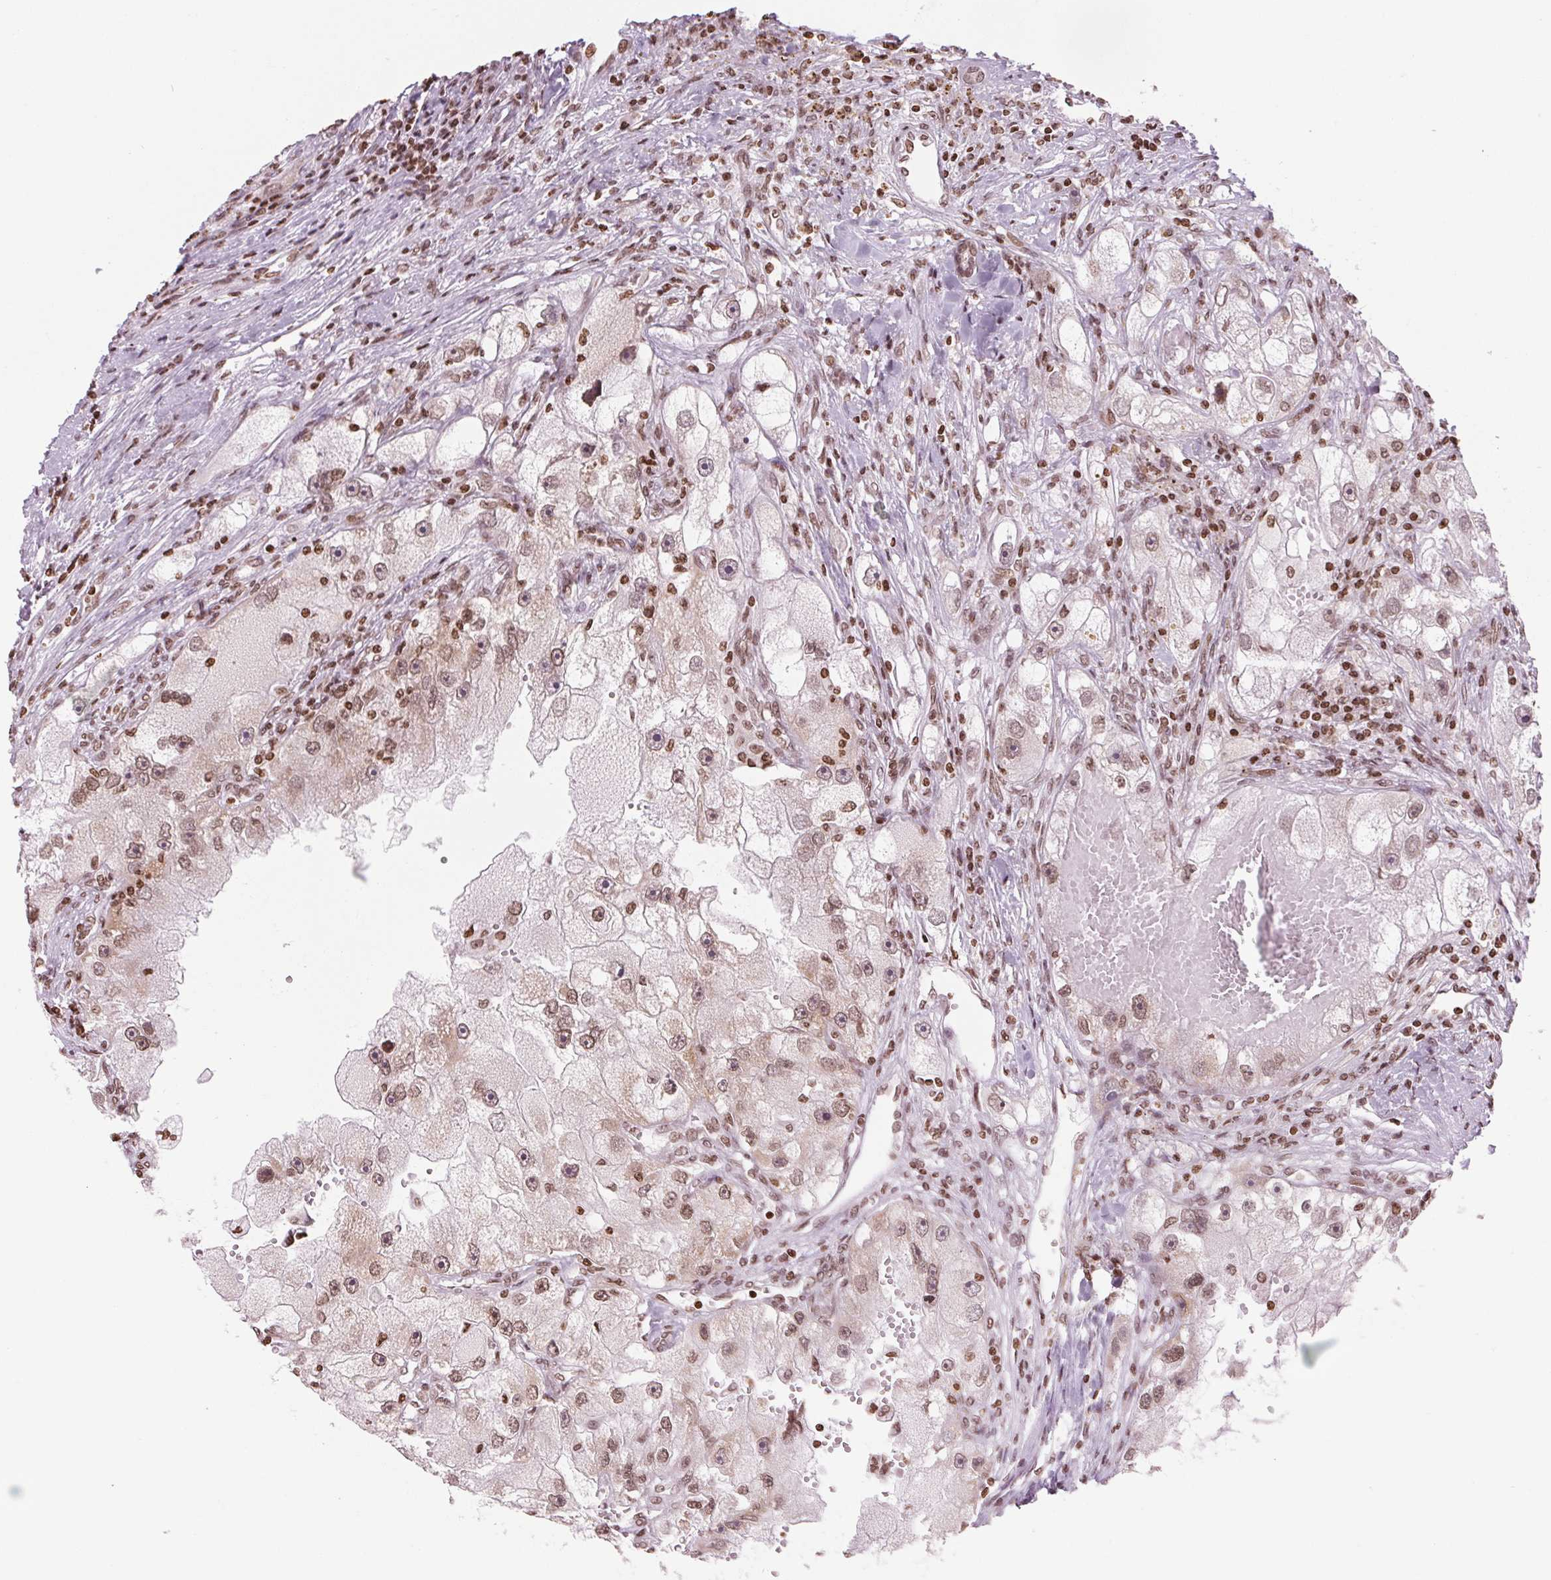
{"staining": {"intensity": "moderate", "quantity": ">75%", "location": "nuclear"}, "tissue": "renal cancer", "cell_type": "Tumor cells", "image_type": "cancer", "snomed": [{"axis": "morphology", "description": "Adenocarcinoma, NOS"}, {"axis": "topography", "description": "Kidney"}], "caption": "Protein expression analysis of adenocarcinoma (renal) displays moderate nuclear positivity in about >75% of tumor cells. (DAB = brown stain, brightfield microscopy at high magnification).", "gene": "SMIM12", "patient": {"sex": "male", "age": 63}}